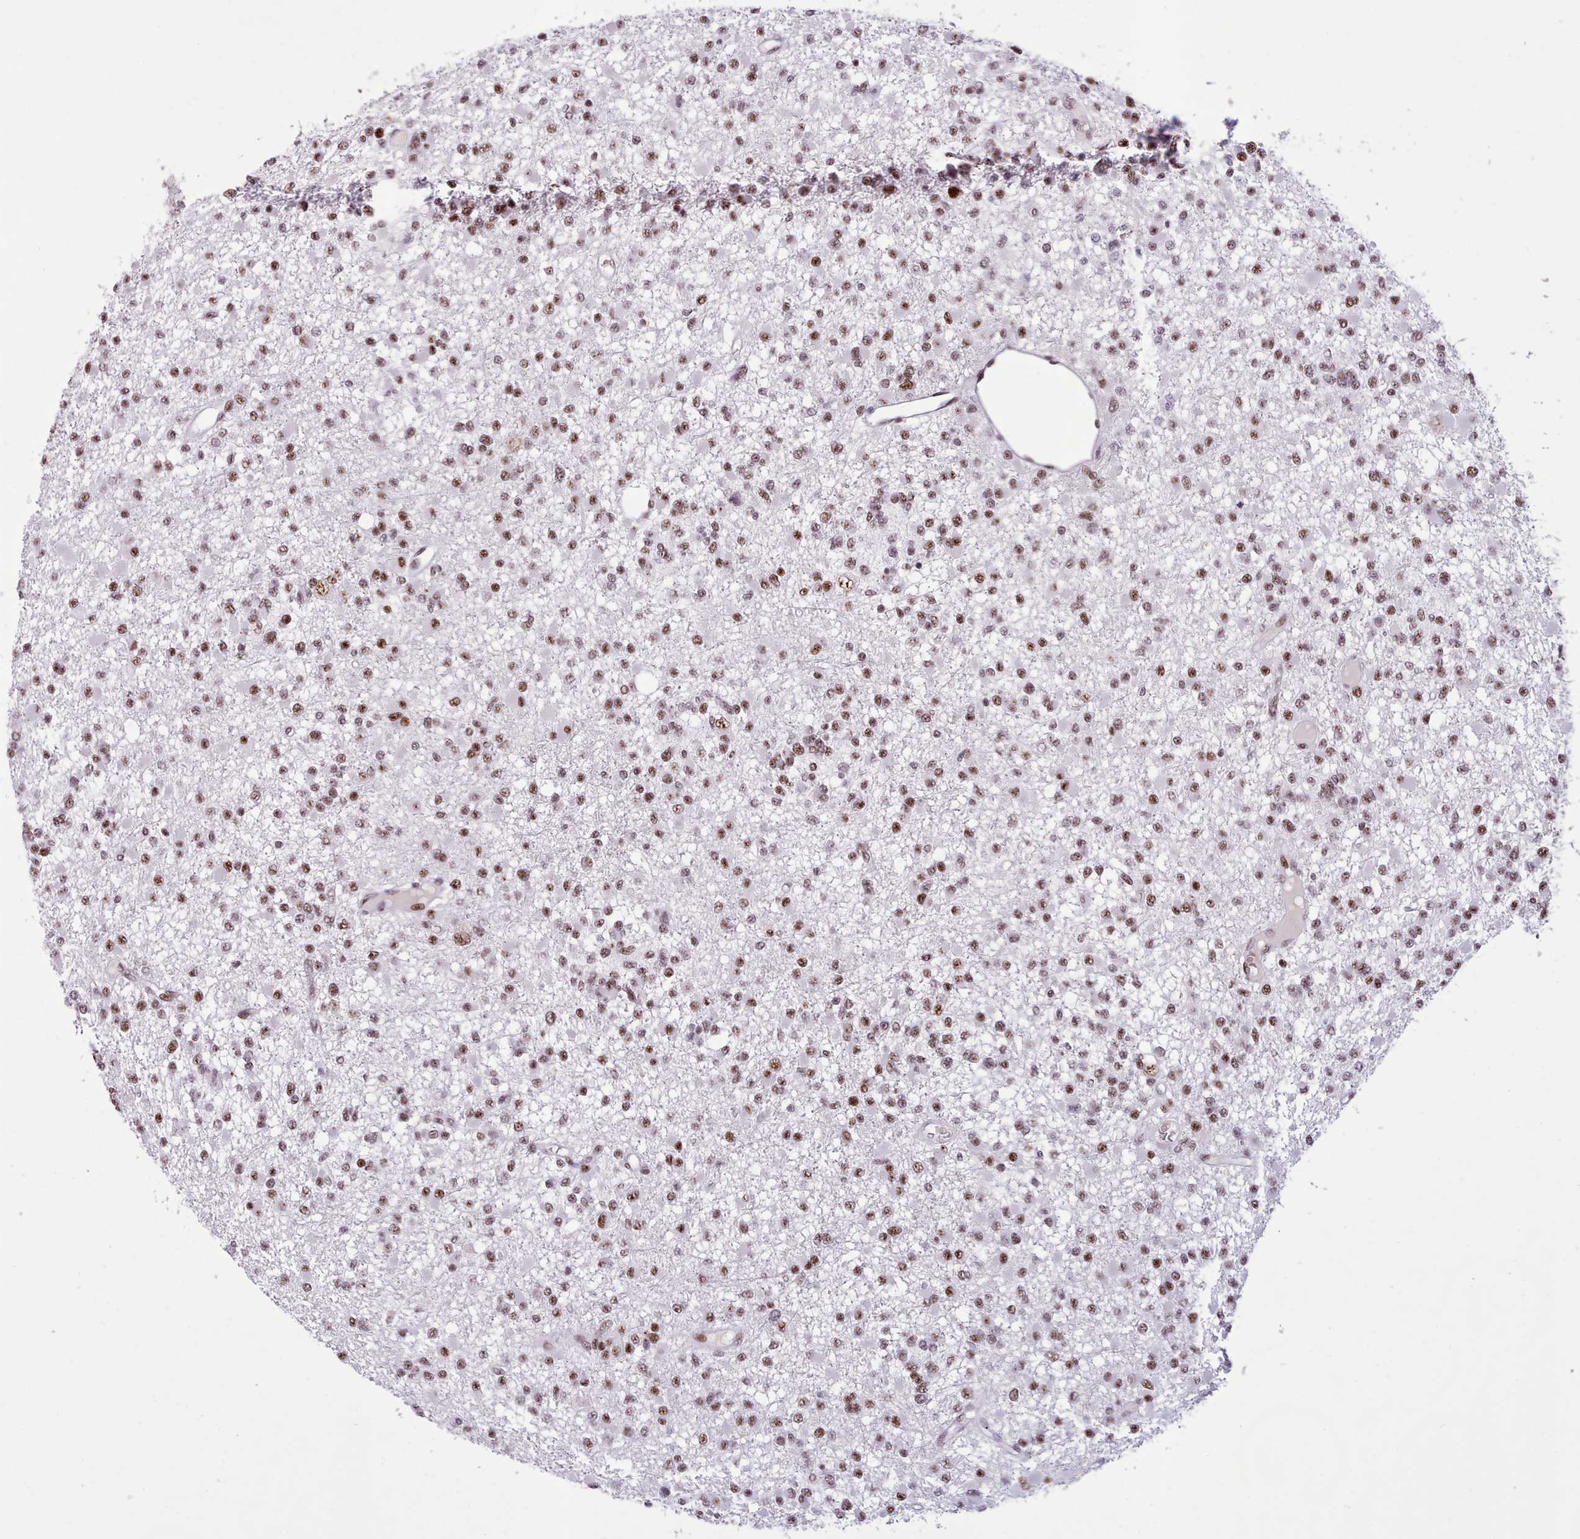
{"staining": {"intensity": "moderate", "quantity": ">75%", "location": "nuclear"}, "tissue": "glioma", "cell_type": "Tumor cells", "image_type": "cancer", "snomed": [{"axis": "morphology", "description": "Glioma, malignant, Low grade"}, {"axis": "topography", "description": "Brain"}], "caption": "A photomicrograph of human malignant glioma (low-grade) stained for a protein shows moderate nuclear brown staining in tumor cells. (brown staining indicates protein expression, while blue staining denotes nuclei).", "gene": "TMEM35B", "patient": {"sex": "female", "age": 22}}